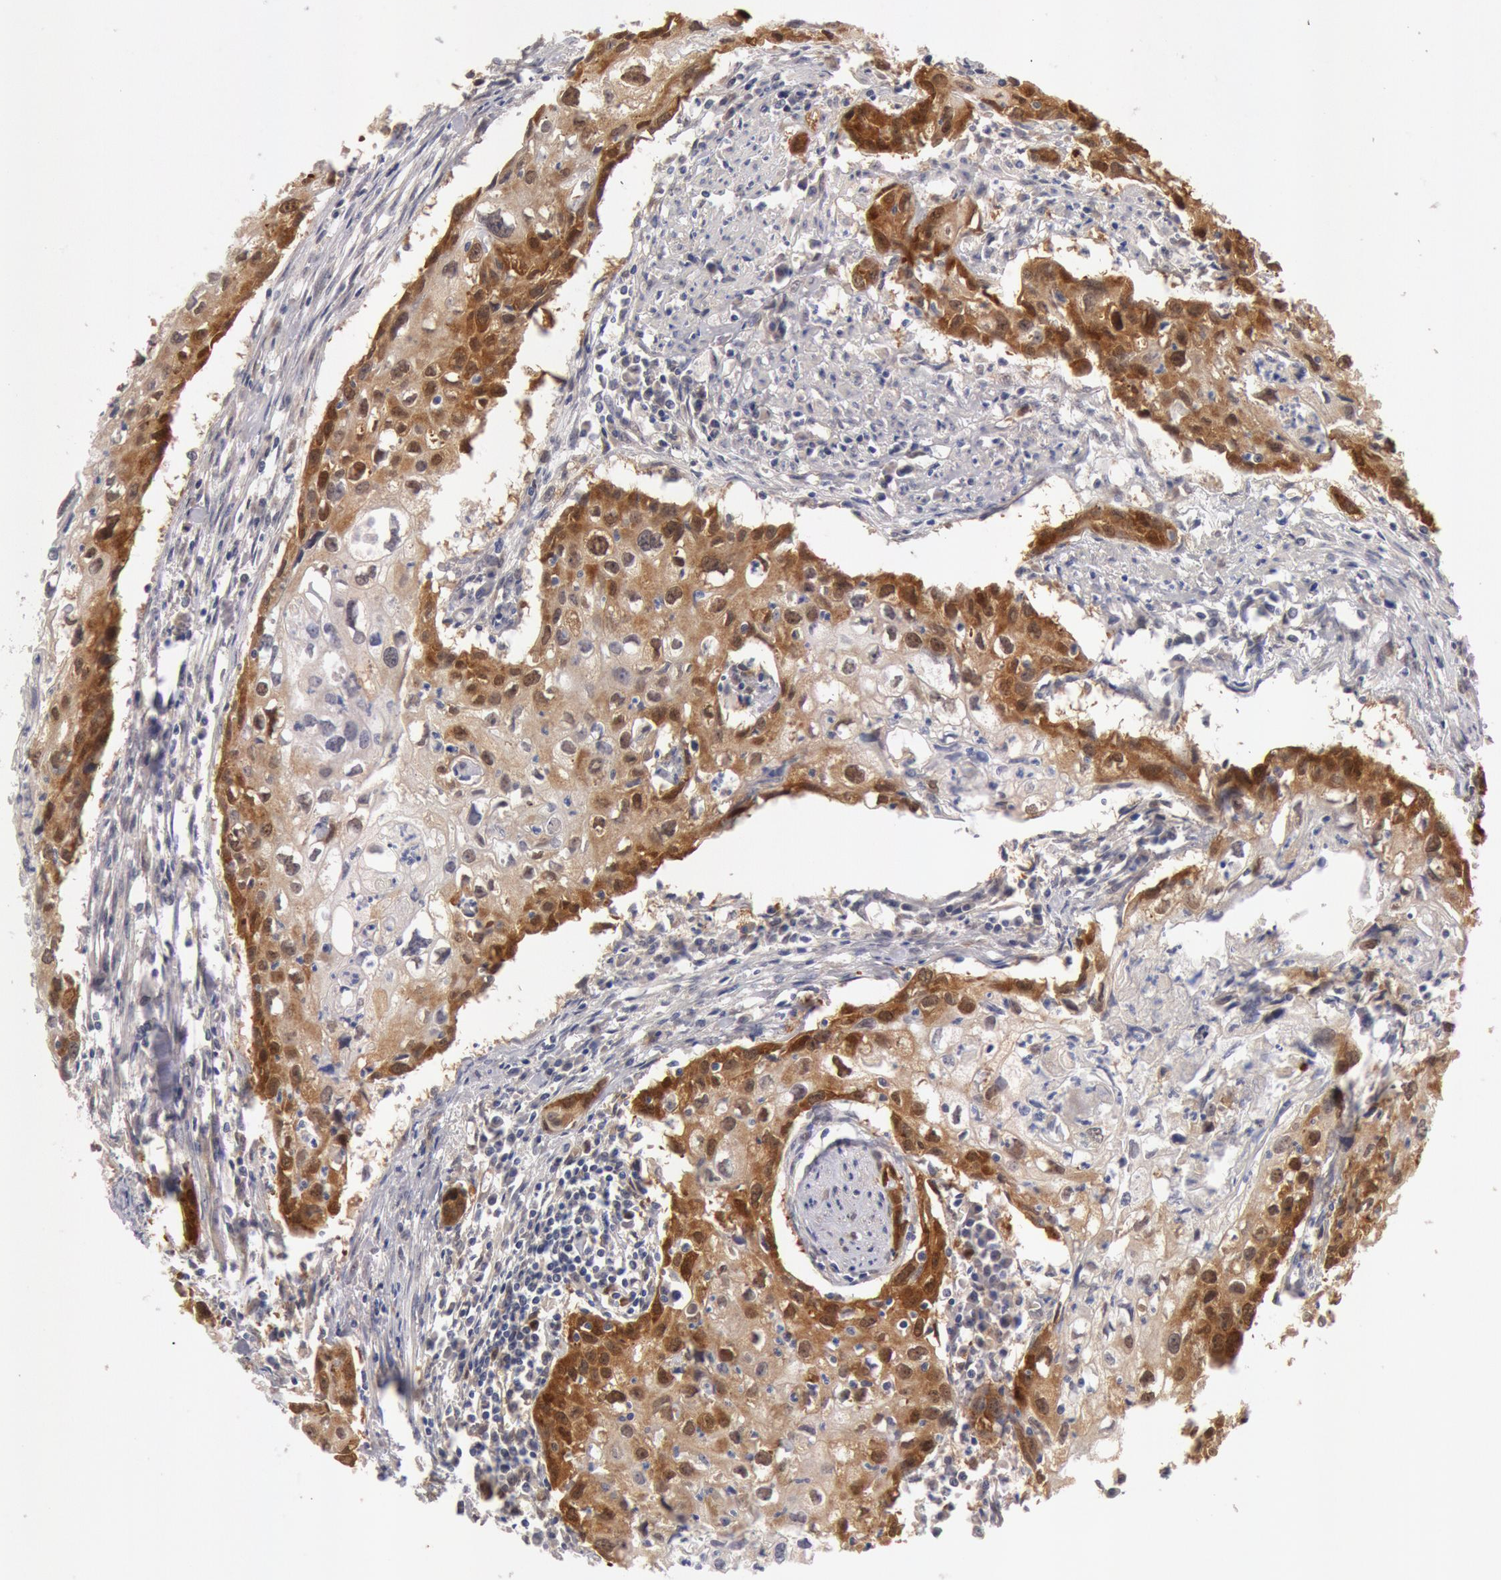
{"staining": {"intensity": "moderate", "quantity": "25%-75%", "location": "cytoplasmic/membranous"}, "tissue": "urothelial cancer", "cell_type": "Tumor cells", "image_type": "cancer", "snomed": [{"axis": "morphology", "description": "Urothelial carcinoma, High grade"}, {"axis": "topography", "description": "Urinary bladder"}], "caption": "Tumor cells reveal medium levels of moderate cytoplasmic/membranous staining in about 25%-75% of cells in human urothelial carcinoma (high-grade).", "gene": "DNAJA1", "patient": {"sex": "male", "age": 54}}